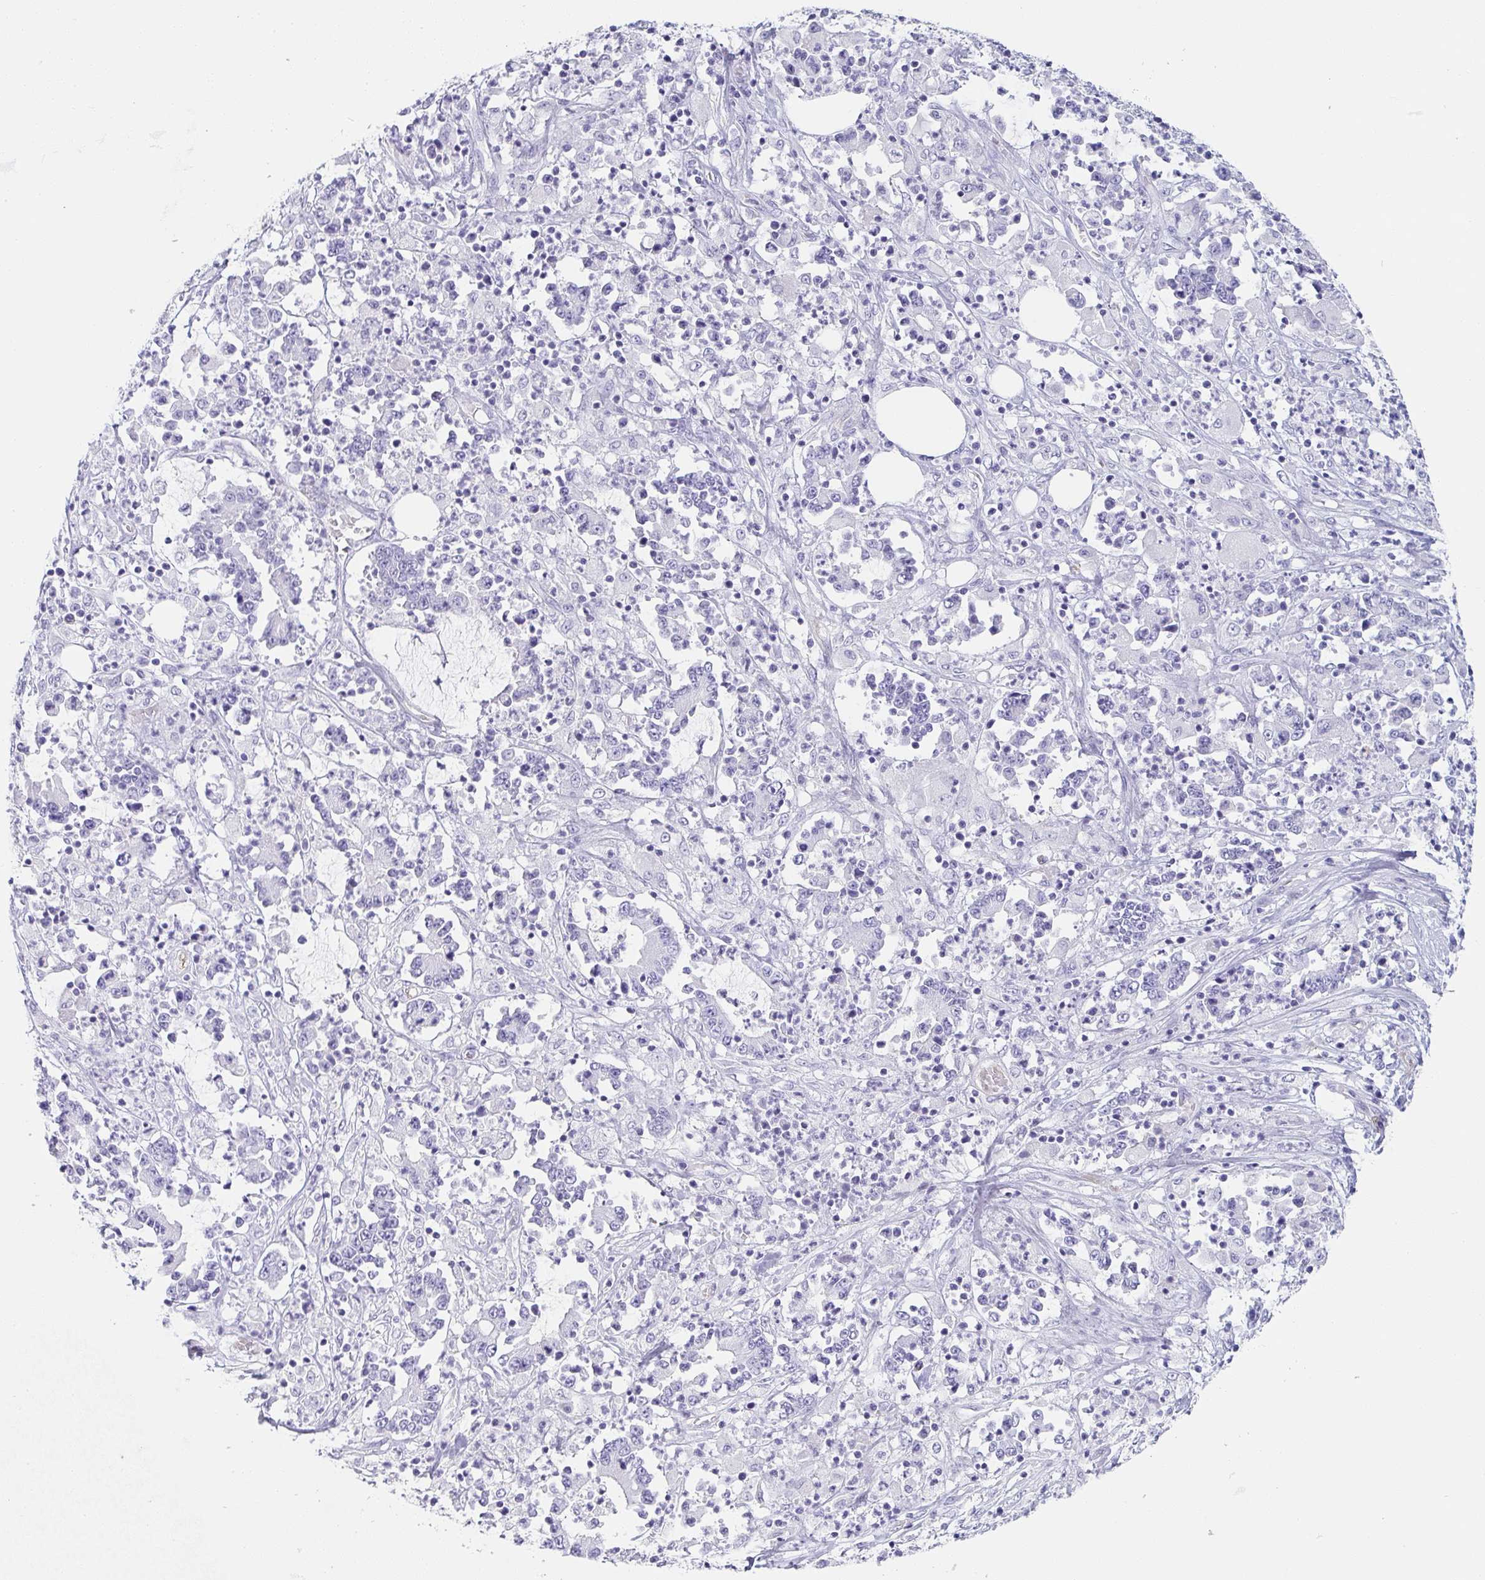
{"staining": {"intensity": "negative", "quantity": "none", "location": "none"}, "tissue": "stomach cancer", "cell_type": "Tumor cells", "image_type": "cancer", "snomed": [{"axis": "morphology", "description": "Adenocarcinoma, NOS"}, {"axis": "topography", "description": "Stomach, upper"}], "caption": "Photomicrograph shows no protein expression in tumor cells of stomach cancer (adenocarcinoma) tissue. (Stains: DAB (3,3'-diaminobenzidine) immunohistochemistry with hematoxylin counter stain, Microscopy: brightfield microscopy at high magnification).", "gene": "PRND", "patient": {"sex": "male", "age": 68}}